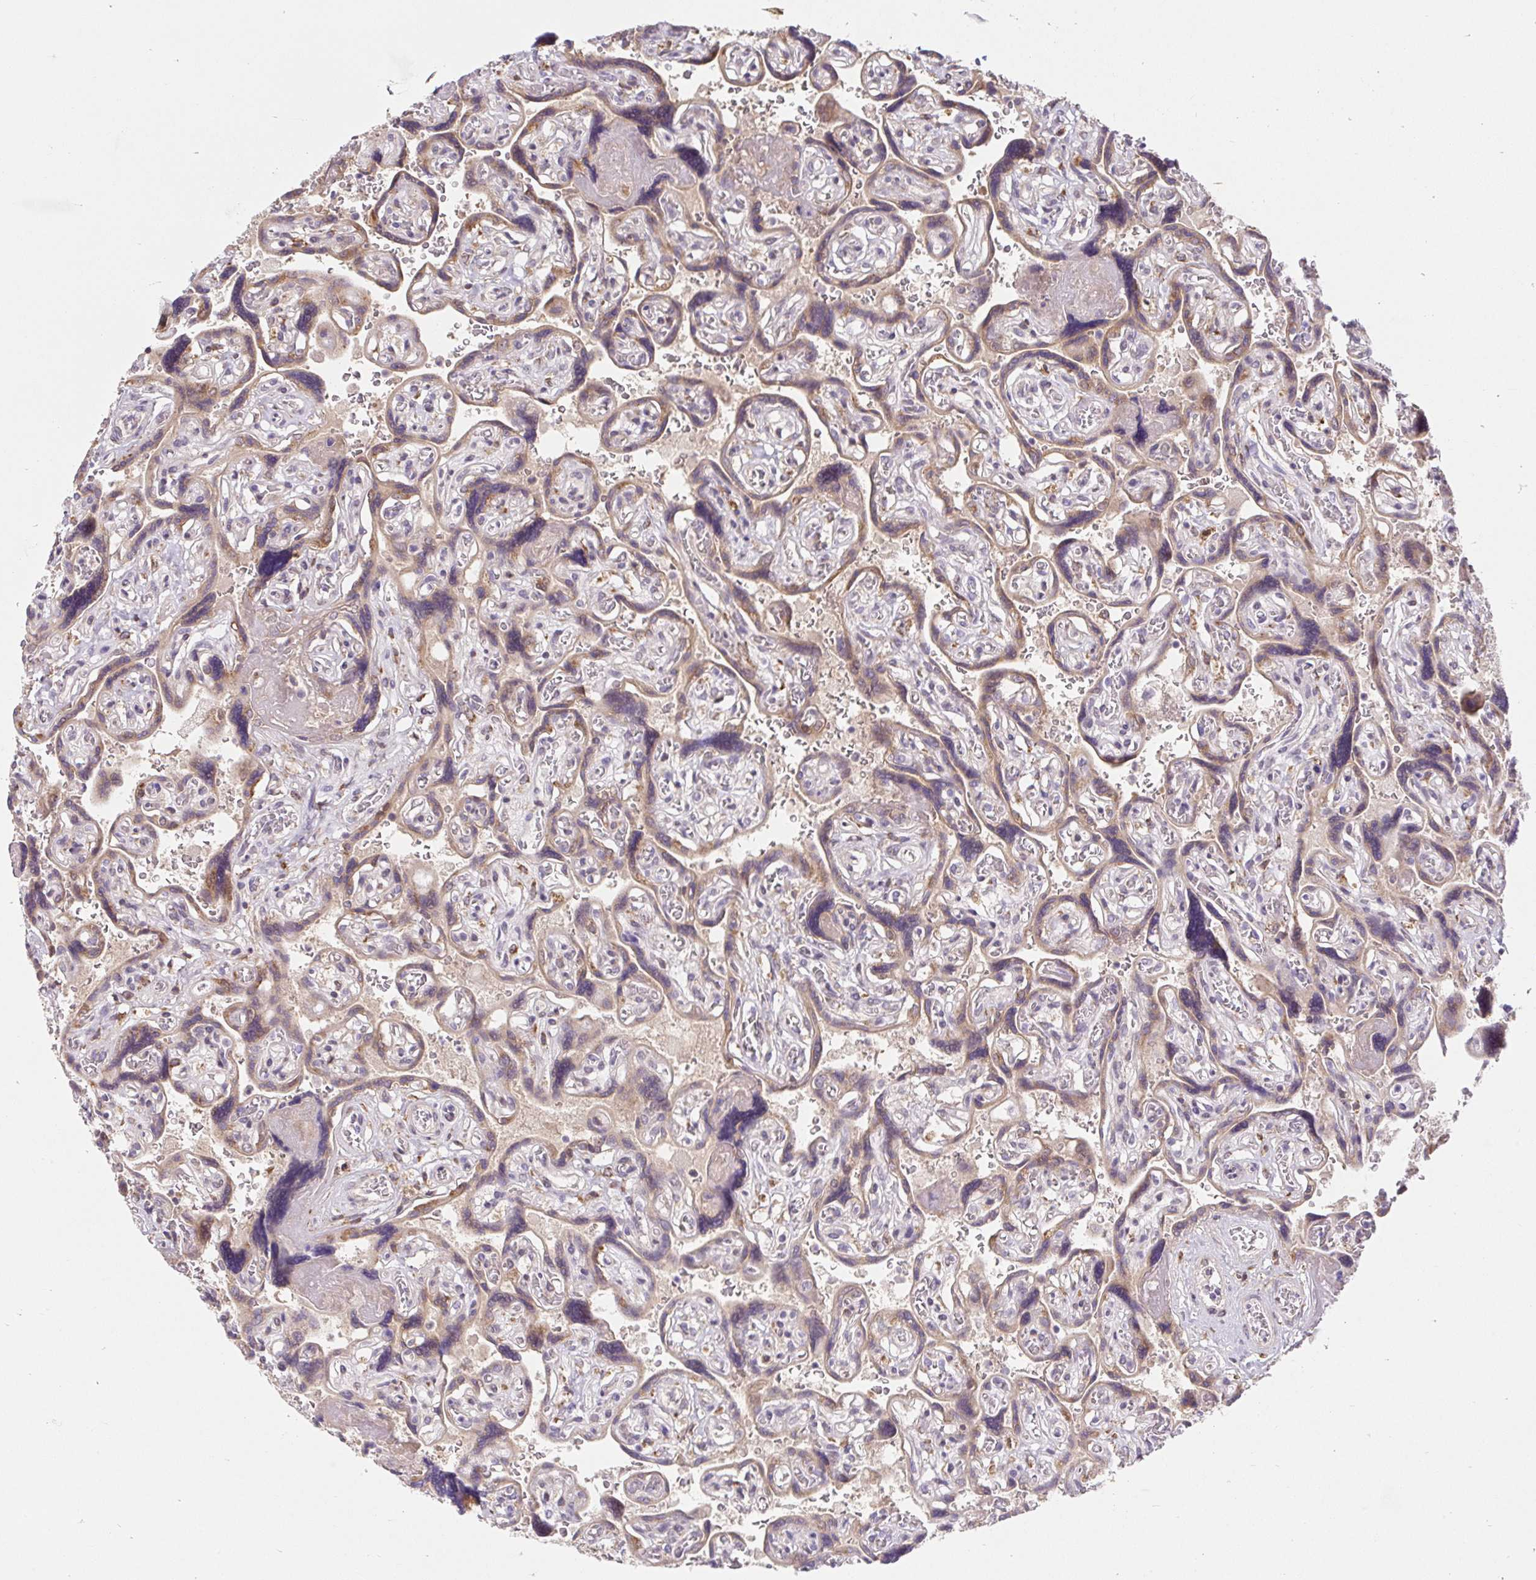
{"staining": {"intensity": "weak", "quantity": "25%-75%", "location": "cytoplasmic/membranous"}, "tissue": "placenta", "cell_type": "Decidual cells", "image_type": "normal", "snomed": [{"axis": "morphology", "description": "Normal tissue, NOS"}, {"axis": "topography", "description": "Placenta"}], "caption": "This photomicrograph exhibits immunohistochemistry (IHC) staining of unremarkable placenta, with low weak cytoplasmic/membranous positivity in about 25%-75% of decidual cells.", "gene": "LYPD5", "patient": {"sex": "female", "age": 32}}